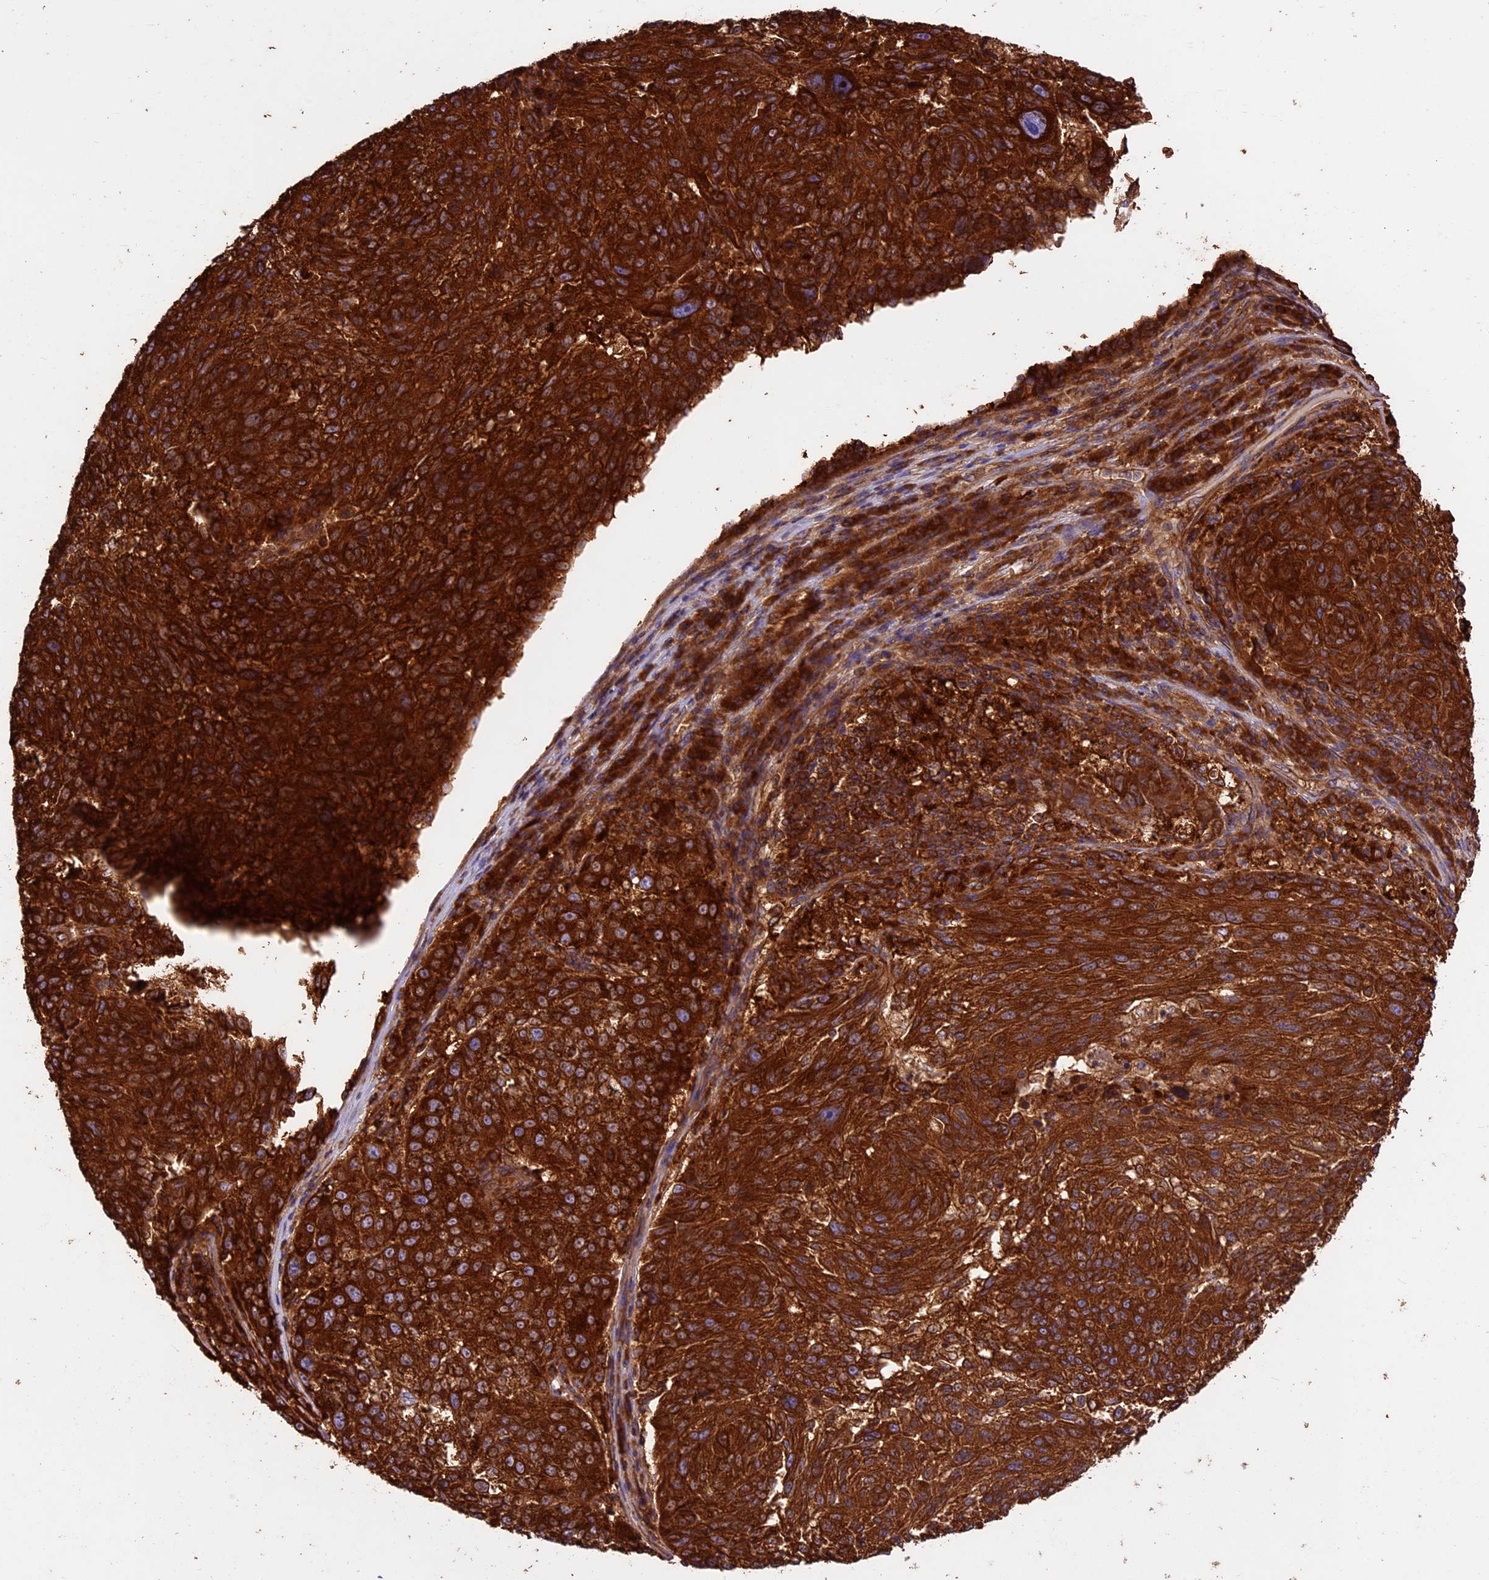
{"staining": {"intensity": "strong", "quantity": ">75%", "location": "cytoplasmic/membranous"}, "tissue": "melanoma", "cell_type": "Tumor cells", "image_type": "cancer", "snomed": [{"axis": "morphology", "description": "Malignant melanoma, NOS"}, {"axis": "topography", "description": "Skin"}], "caption": "Protein expression analysis of malignant melanoma shows strong cytoplasmic/membranous staining in approximately >75% of tumor cells.", "gene": "KARS1", "patient": {"sex": "male", "age": 53}}